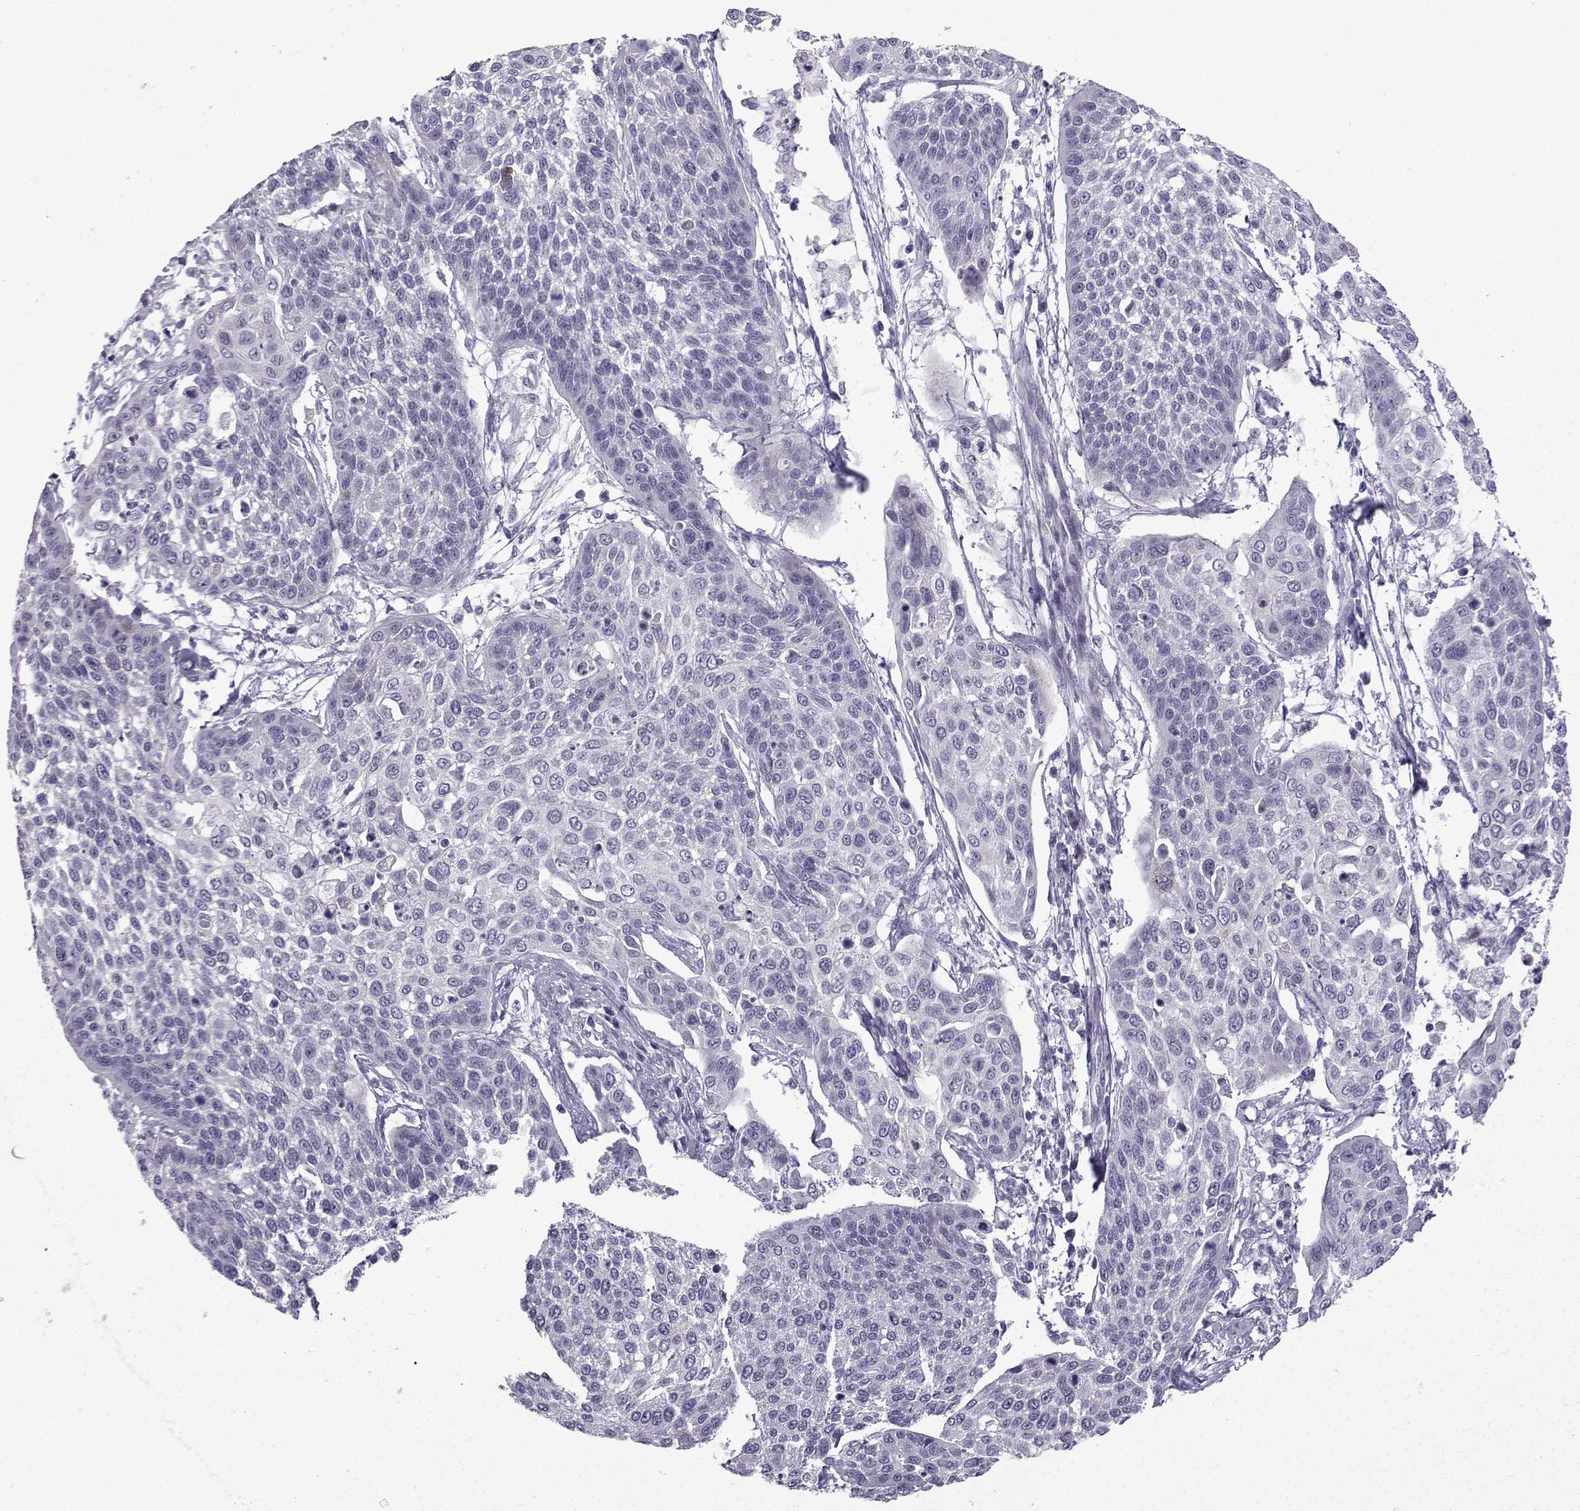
{"staining": {"intensity": "negative", "quantity": "none", "location": "none"}, "tissue": "cervical cancer", "cell_type": "Tumor cells", "image_type": "cancer", "snomed": [{"axis": "morphology", "description": "Squamous cell carcinoma, NOS"}, {"axis": "topography", "description": "Cervix"}], "caption": "Immunohistochemistry of human cervical cancer (squamous cell carcinoma) shows no positivity in tumor cells.", "gene": "CFAP53", "patient": {"sex": "female", "age": 34}}